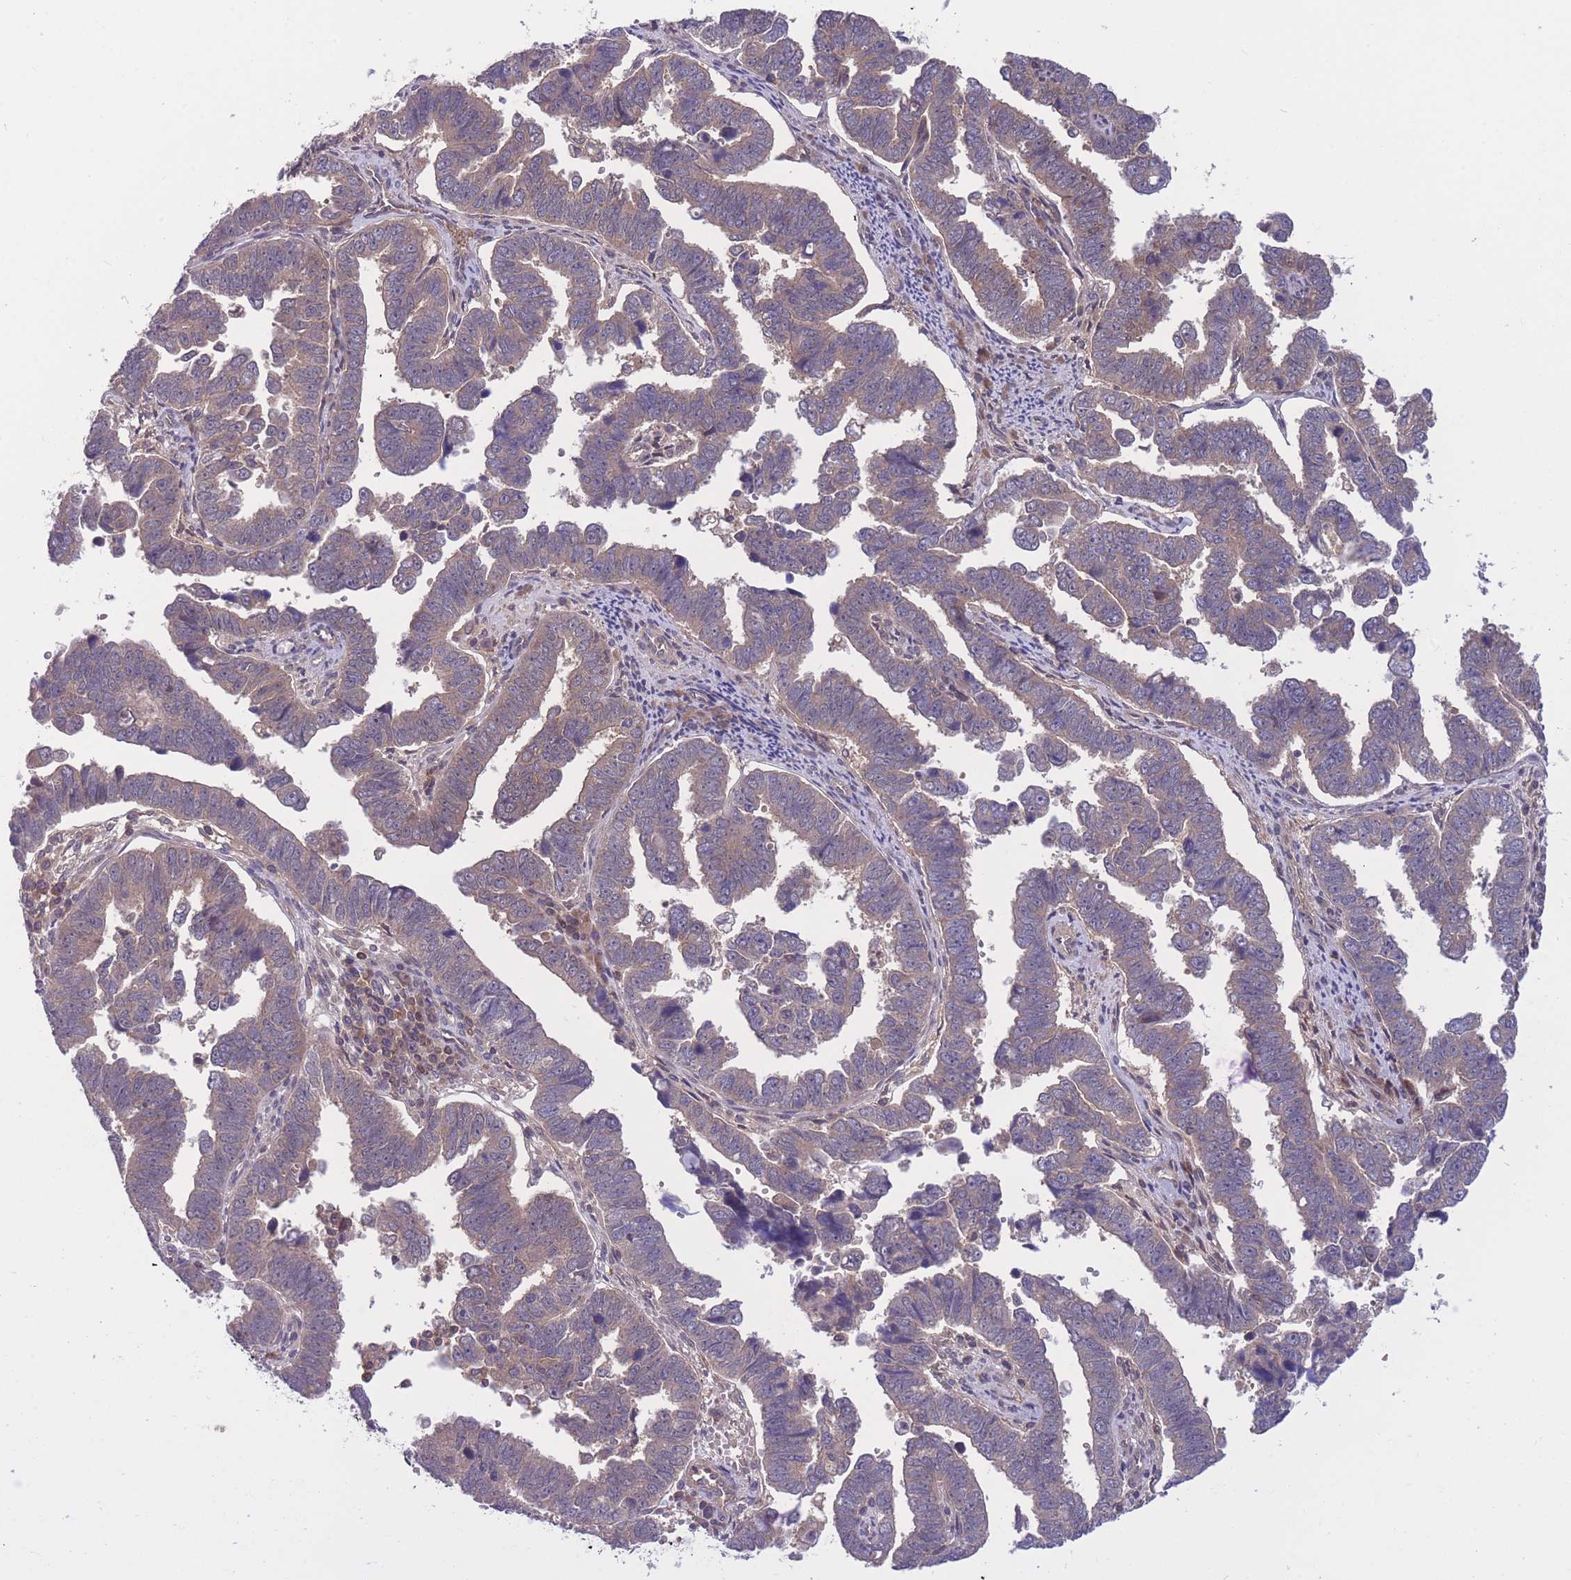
{"staining": {"intensity": "weak", "quantity": ">75%", "location": "cytoplasmic/membranous"}, "tissue": "endometrial cancer", "cell_type": "Tumor cells", "image_type": "cancer", "snomed": [{"axis": "morphology", "description": "Adenocarcinoma, NOS"}, {"axis": "topography", "description": "Endometrium"}], "caption": "A high-resolution micrograph shows immunohistochemistry staining of endometrial adenocarcinoma, which displays weak cytoplasmic/membranous expression in about >75% of tumor cells.", "gene": "UBE2N", "patient": {"sex": "female", "age": 75}}